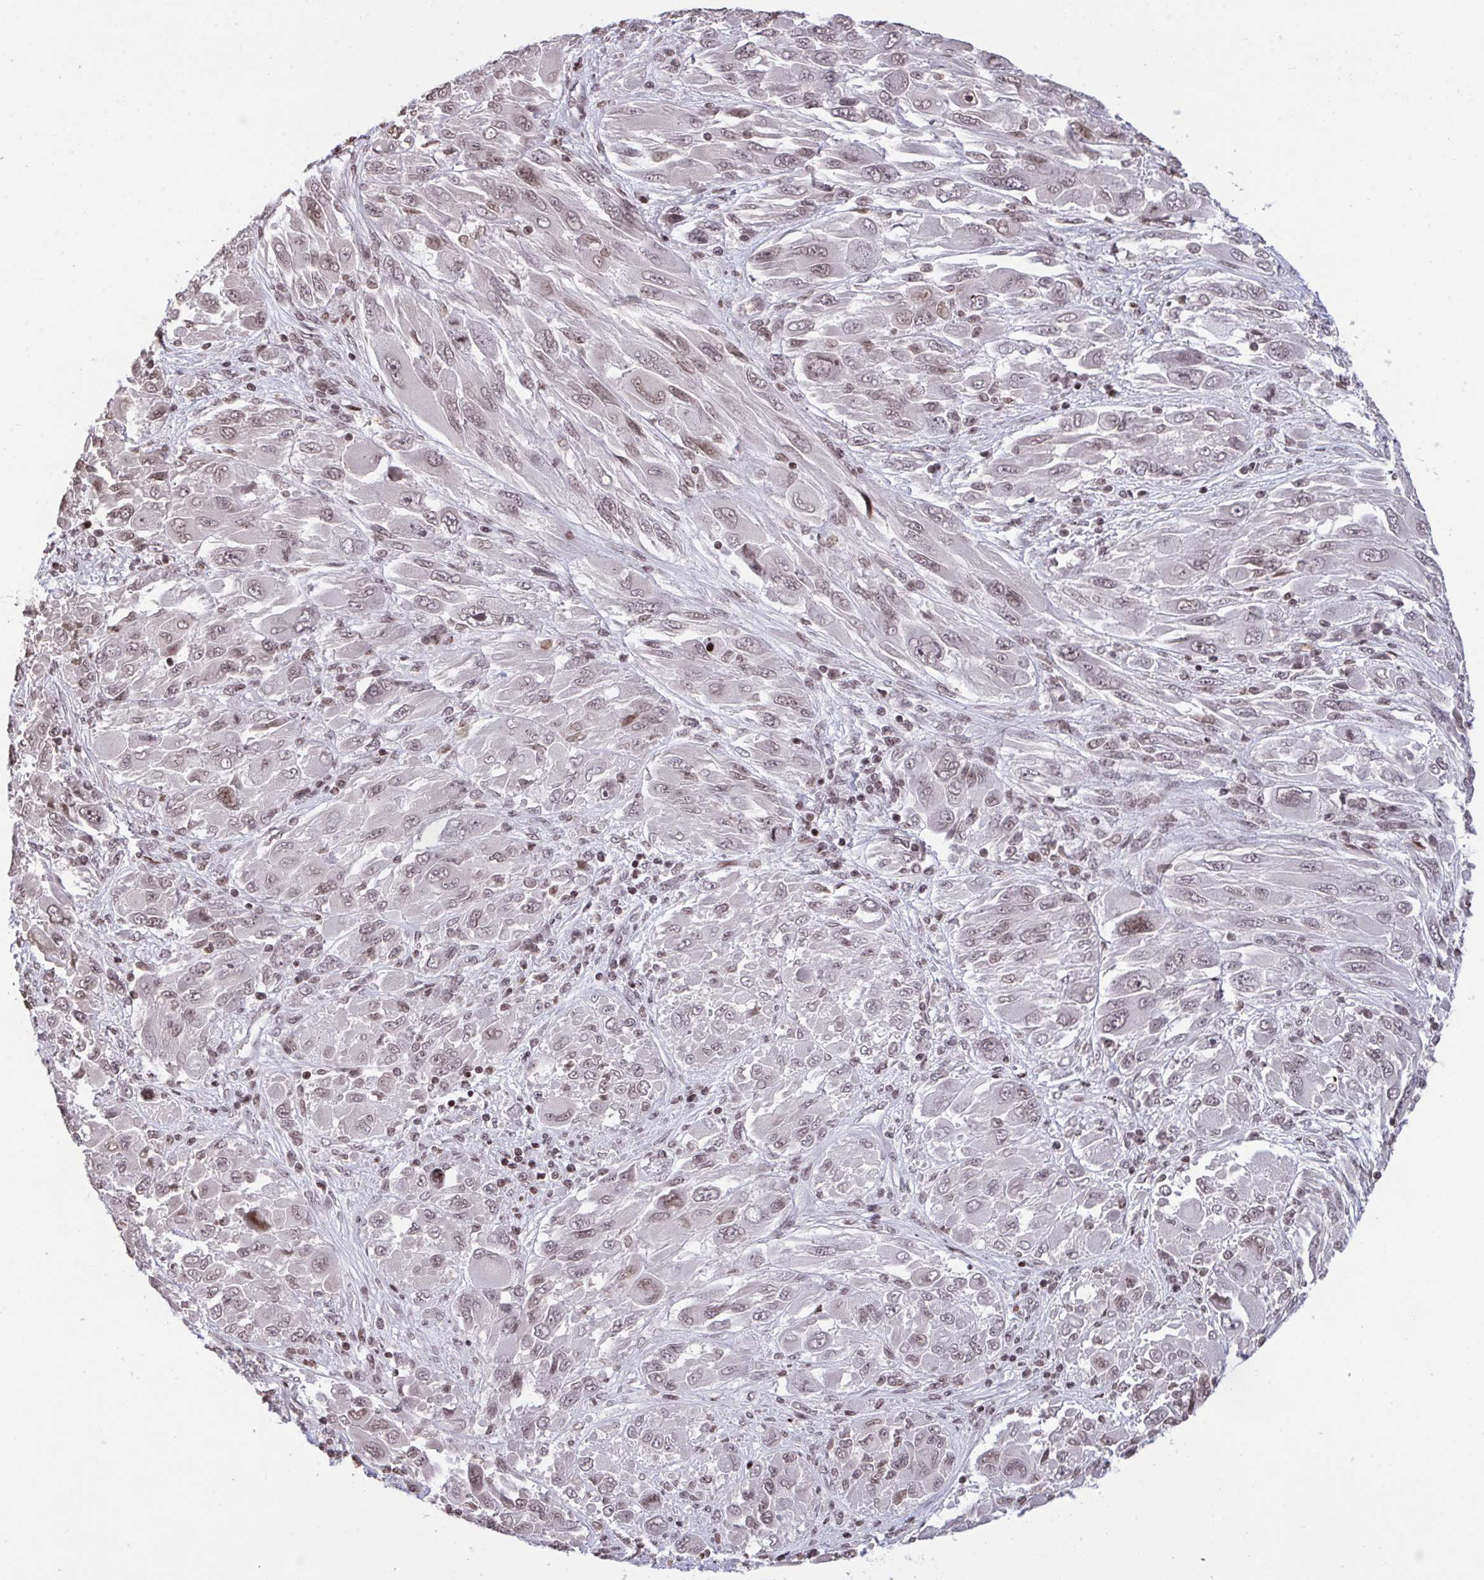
{"staining": {"intensity": "weak", "quantity": "25%-75%", "location": "nuclear"}, "tissue": "melanoma", "cell_type": "Tumor cells", "image_type": "cancer", "snomed": [{"axis": "morphology", "description": "Malignant melanoma, NOS"}, {"axis": "topography", "description": "Skin"}], "caption": "An image of malignant melanoma stained for a protein displays weak nuclear brown staining in tumor cells. (DAB = brown stain, brightfield microscopy at high magnification).", "gene": "NIP7", "patient": {"sex": "female", "age": 91}}